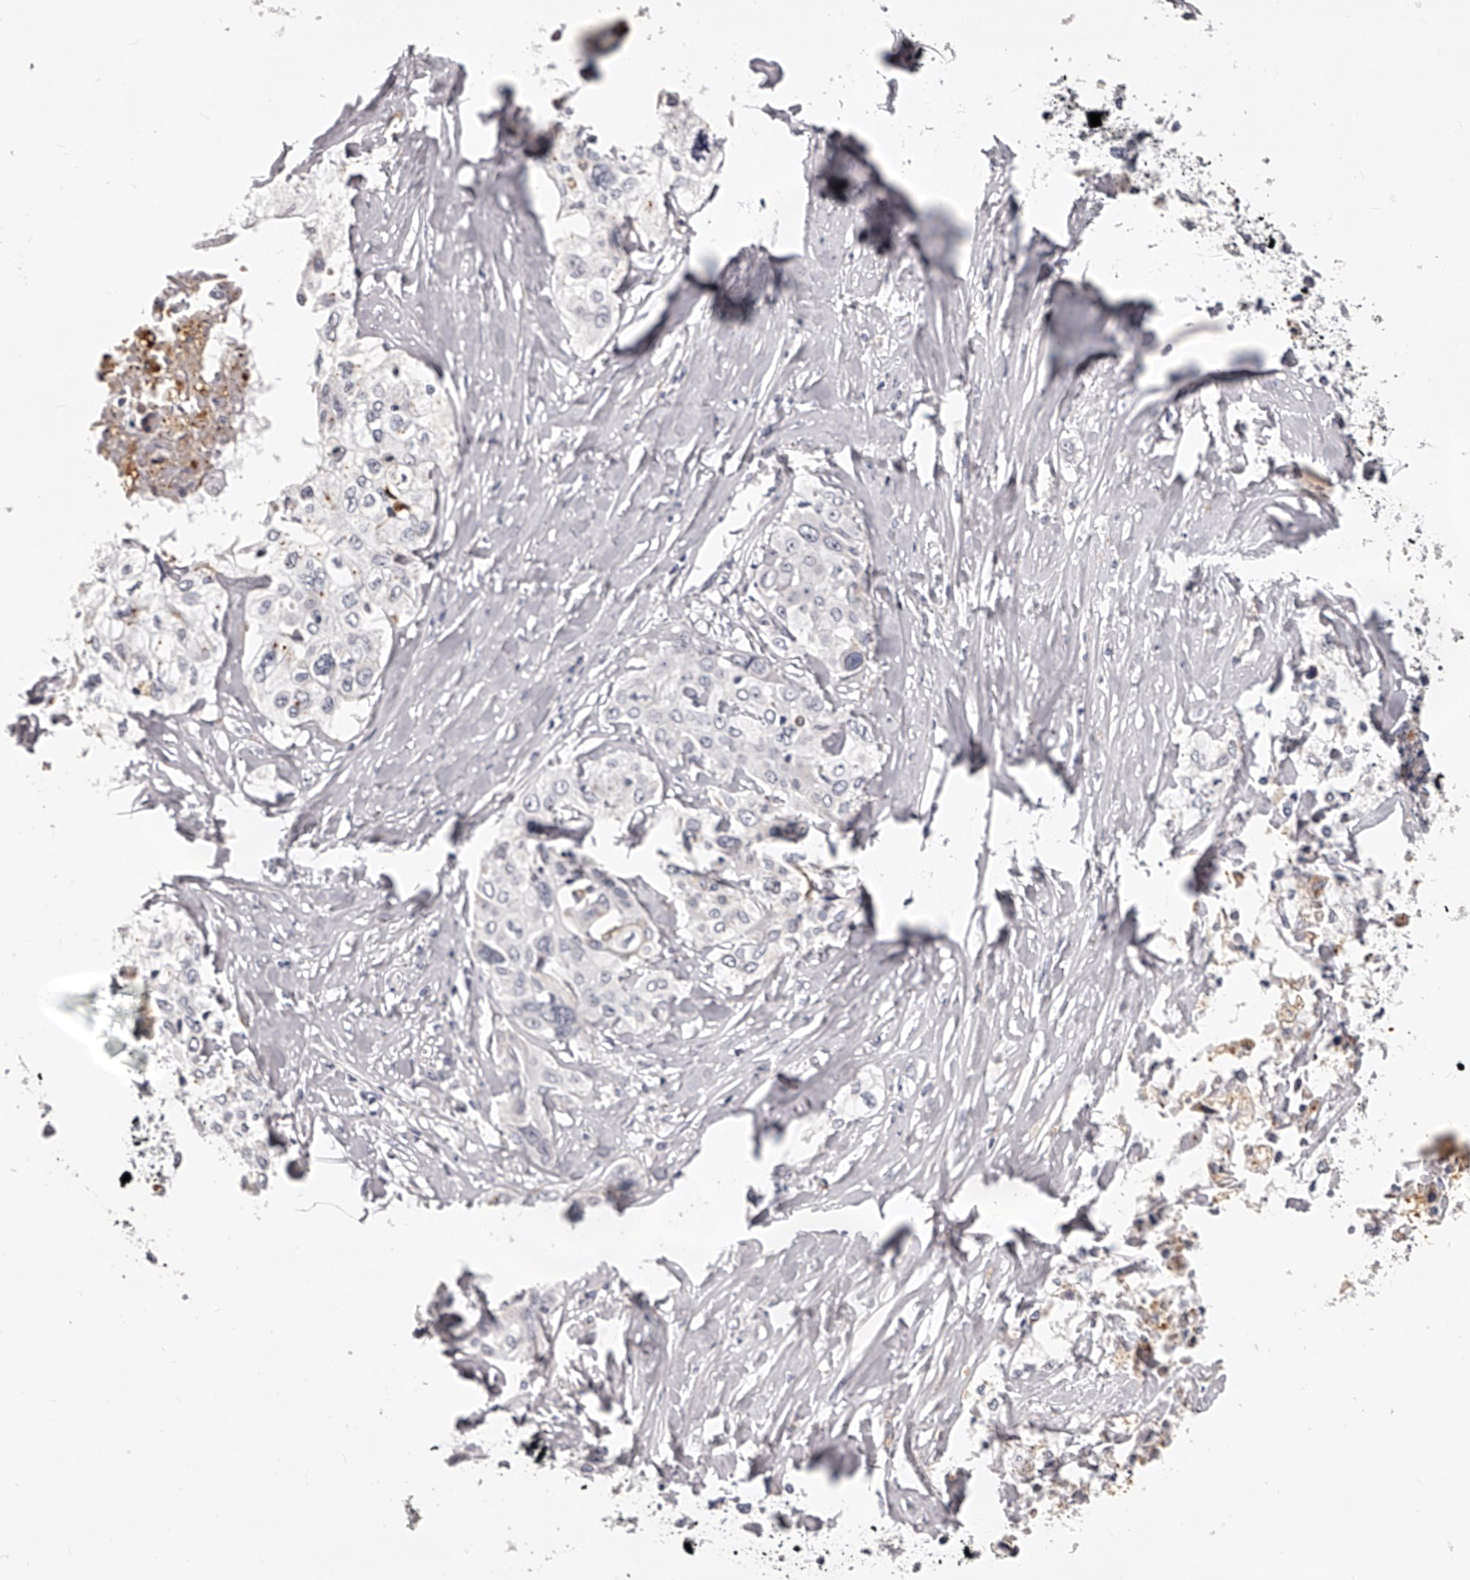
{"staining": {"intensity": "negative", "quantity": "none", "location": "none"}, "tissue": "cervical cancer", "cell_type": "Tumor cells", "image_type": "cancer", "snomed": [{"axis": "morphology", "description": "Squamous cell carcinoma, NOS"}, {"axis": "topography", "description": "Cervix"}], "caption": "IHC micrograph of human cervical cancer (squamous cell carcinoma) stained for a protein (brown), which displays no positivity in tumor cells. The staining was performed using DAB to visualize the protein expression in brown, while the nuclei were stained in blue with hematoxylin (Magnification: 20x).", "gene": "DMRT1", "patient": {"sex": "female", "age": 31}}